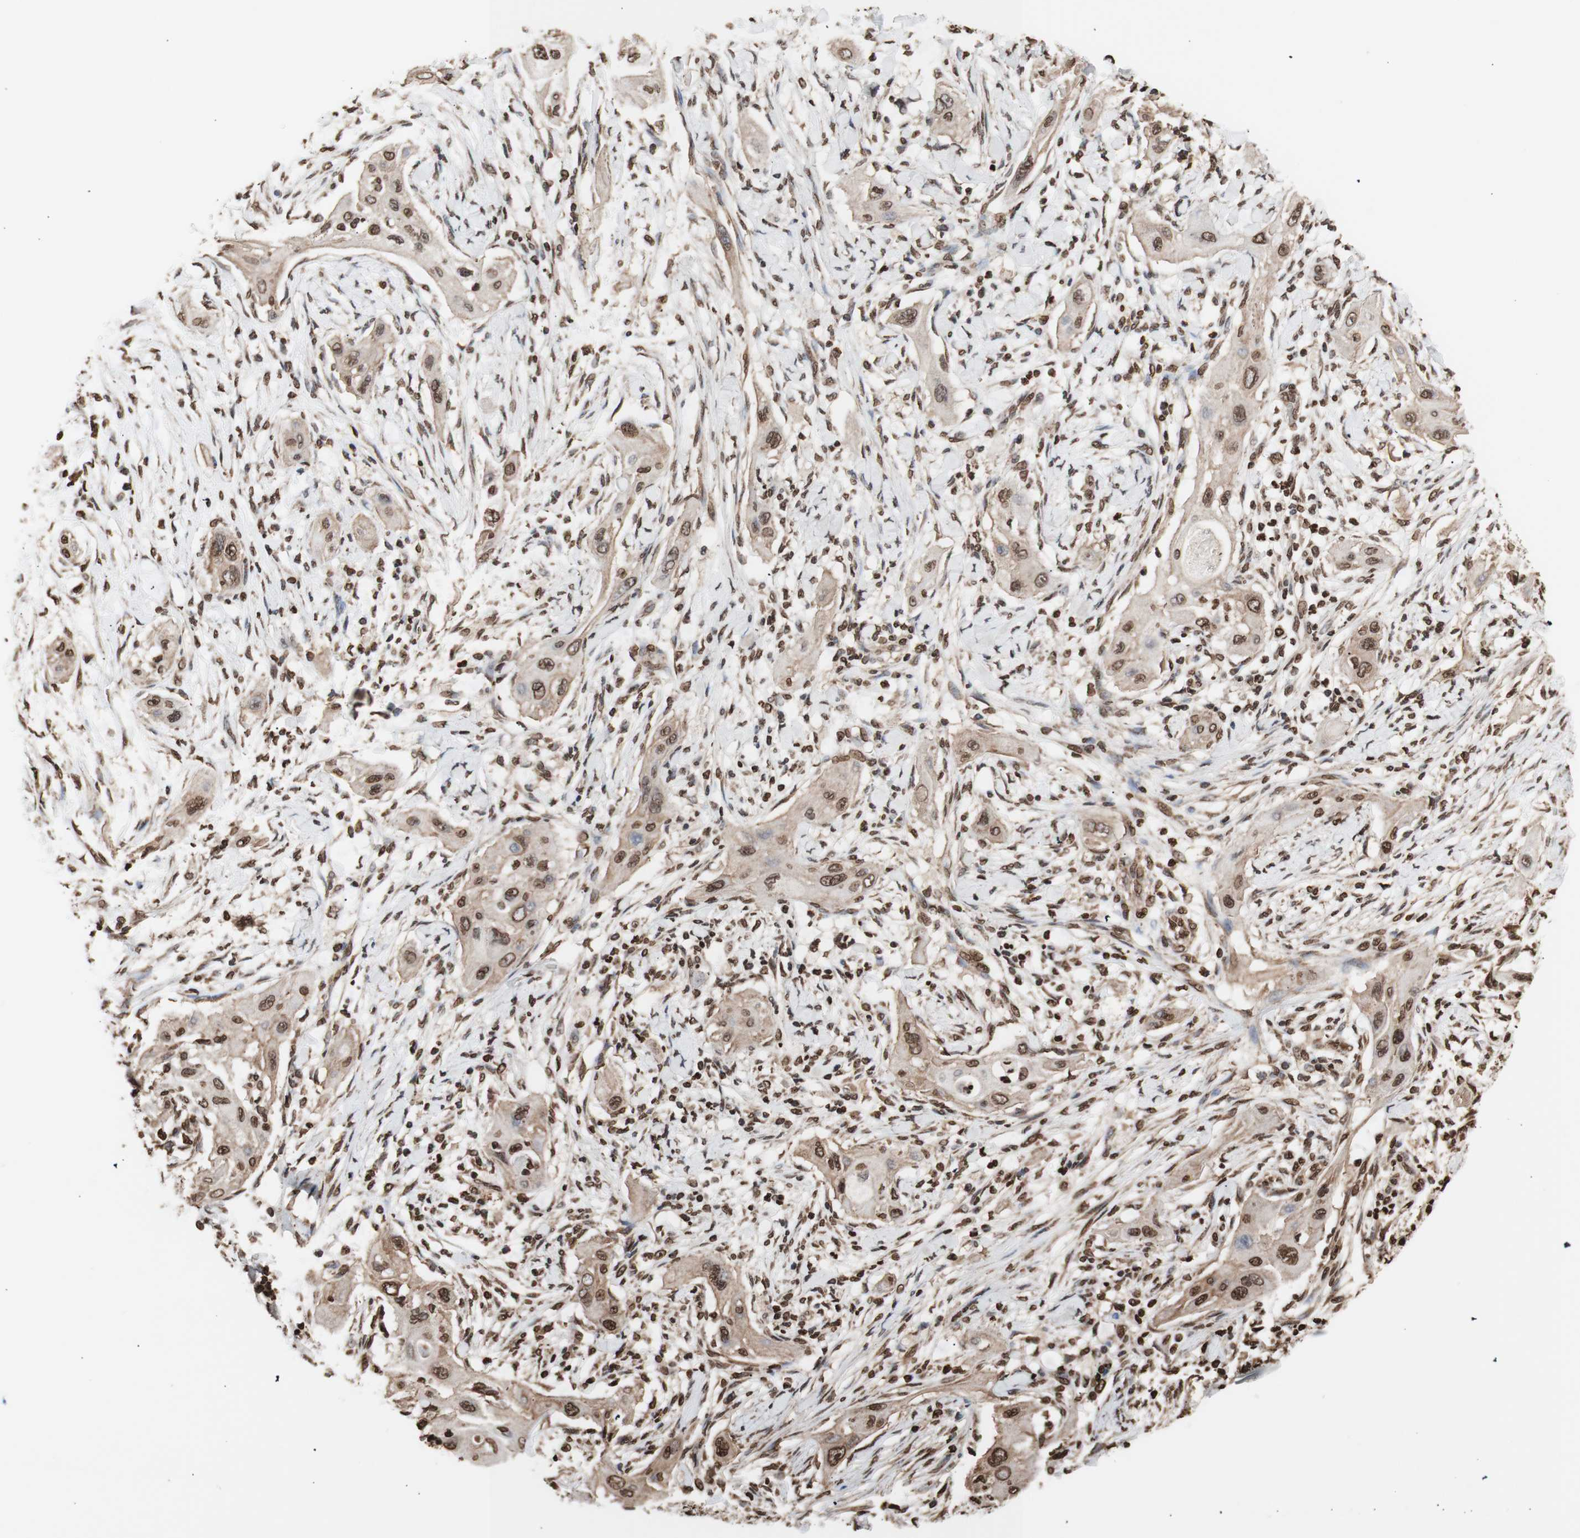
{"staining": {"intensity": "moderate", "quantity": ">75%", "location": "cytoplasmic/membranous,nuclear"}, "tissue": "lung cancer", "cell_type": "Tumor cells", "image_type": "cancer", "snomed": [{"axis": "morphology", "description": "Squamous cell carcinoma, NOS"}, {"axis": "topography", "description": "Lung"}], "caption": "Immunohistochemical staining of lung cancer demonstrates medium levels of moderate cytoplasmic/membranous and nuclear positivity in about >75% of tumor cells.", "gene": "SNAI2", "patient": {"sex": "female", "age": 47}}